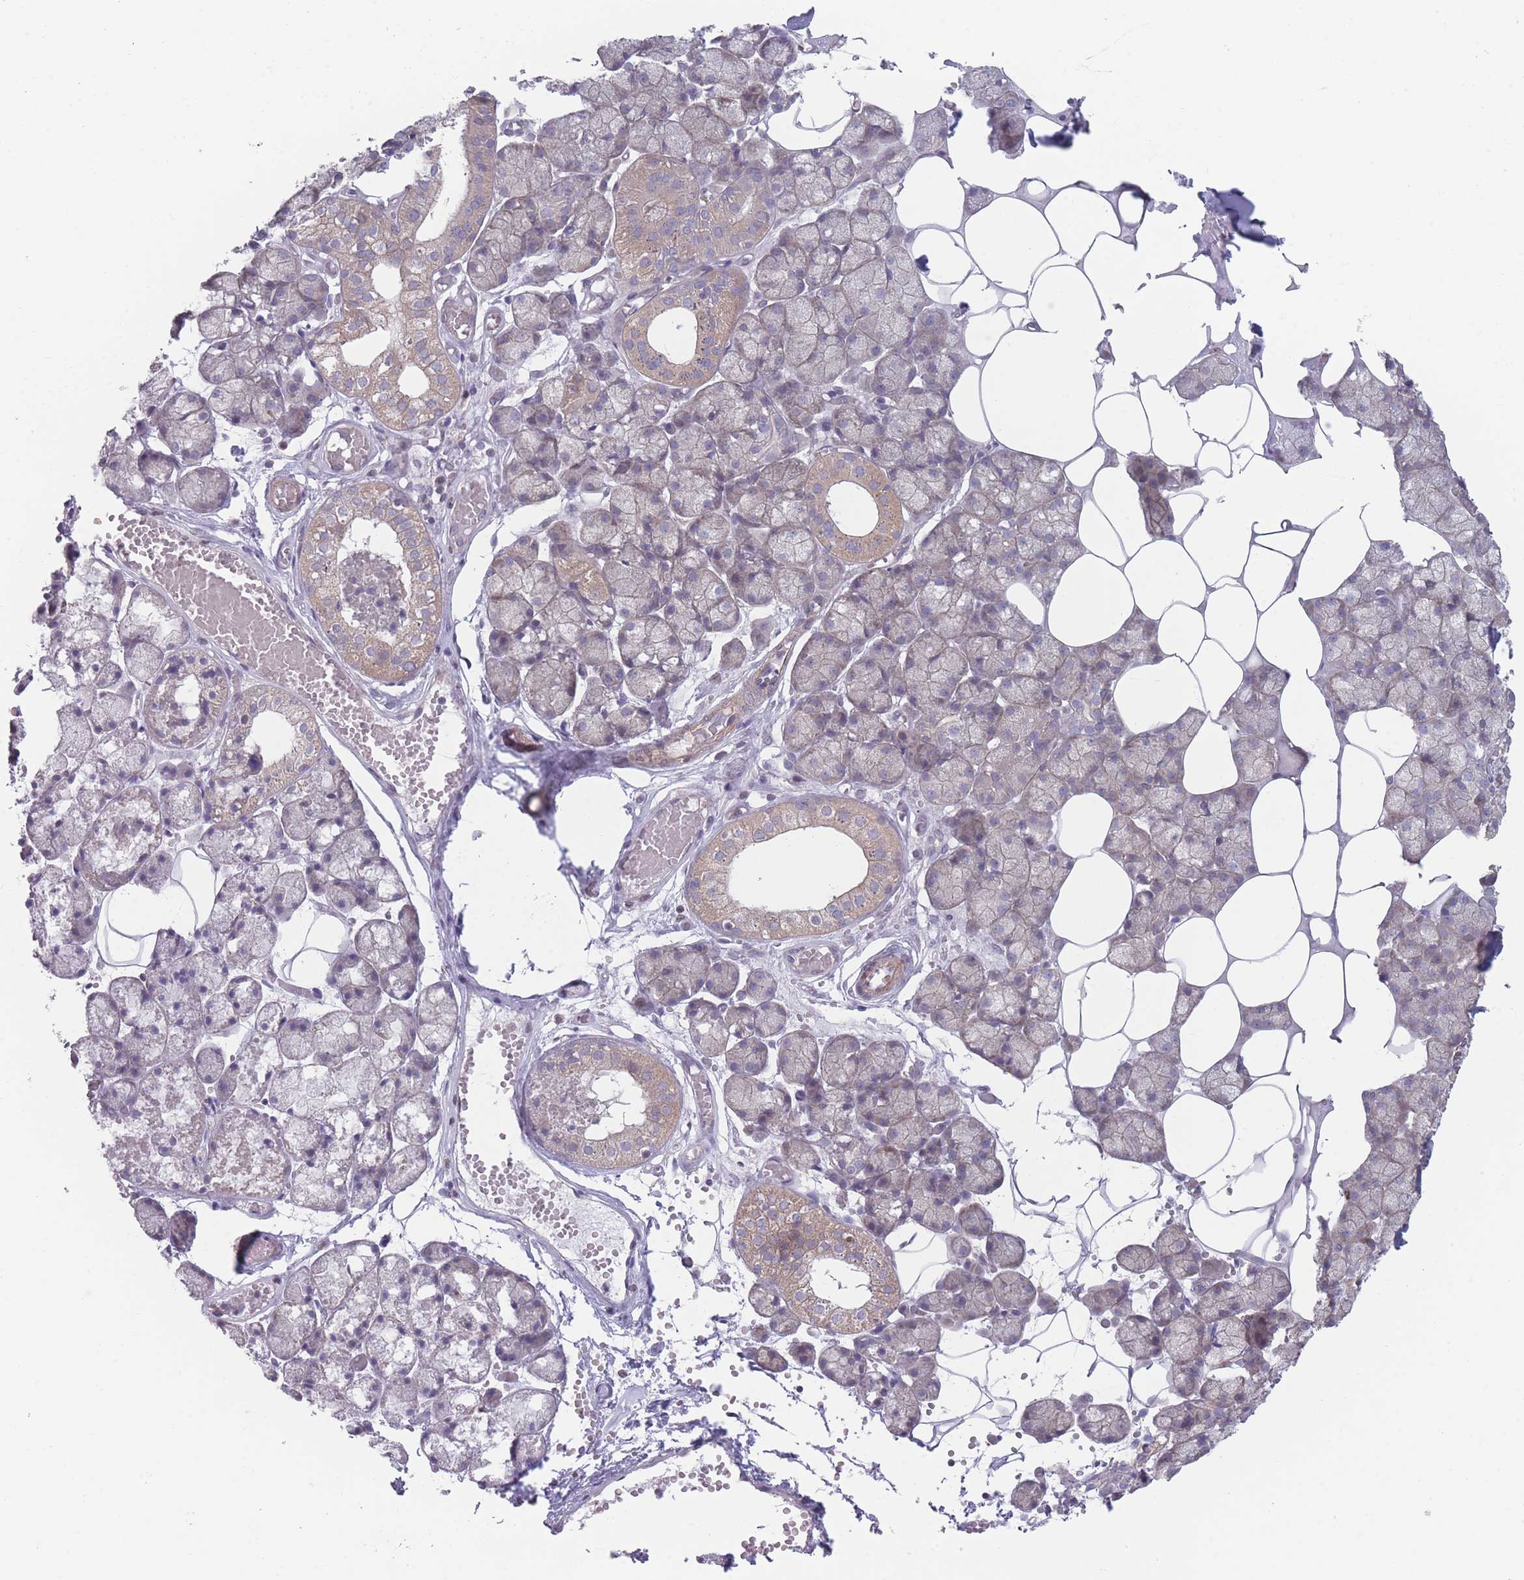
{"staining": {"intensity": "moderate", "quantity": "25%-75%", "location": "cytoplasmic/membranous"}, "tissue": "salivary gland", "cell_type": "Glandular cells", "image_type": "normal", "snomed": [{"axis": "morphology", "description": "Normal tissue, NOS"}, {"axis": "topography", "description": "Salivary gland"}], "caption": "Protein expression analysis of benign human salivary gland reveals moderate cytoplasmic/membranous expression in about 25%-75% of glandular cells. (Brightfield microscopy of DAB IHC at high magnification).", "gene": "VRK2", "patient": {"sex": "male", "age": 62}}